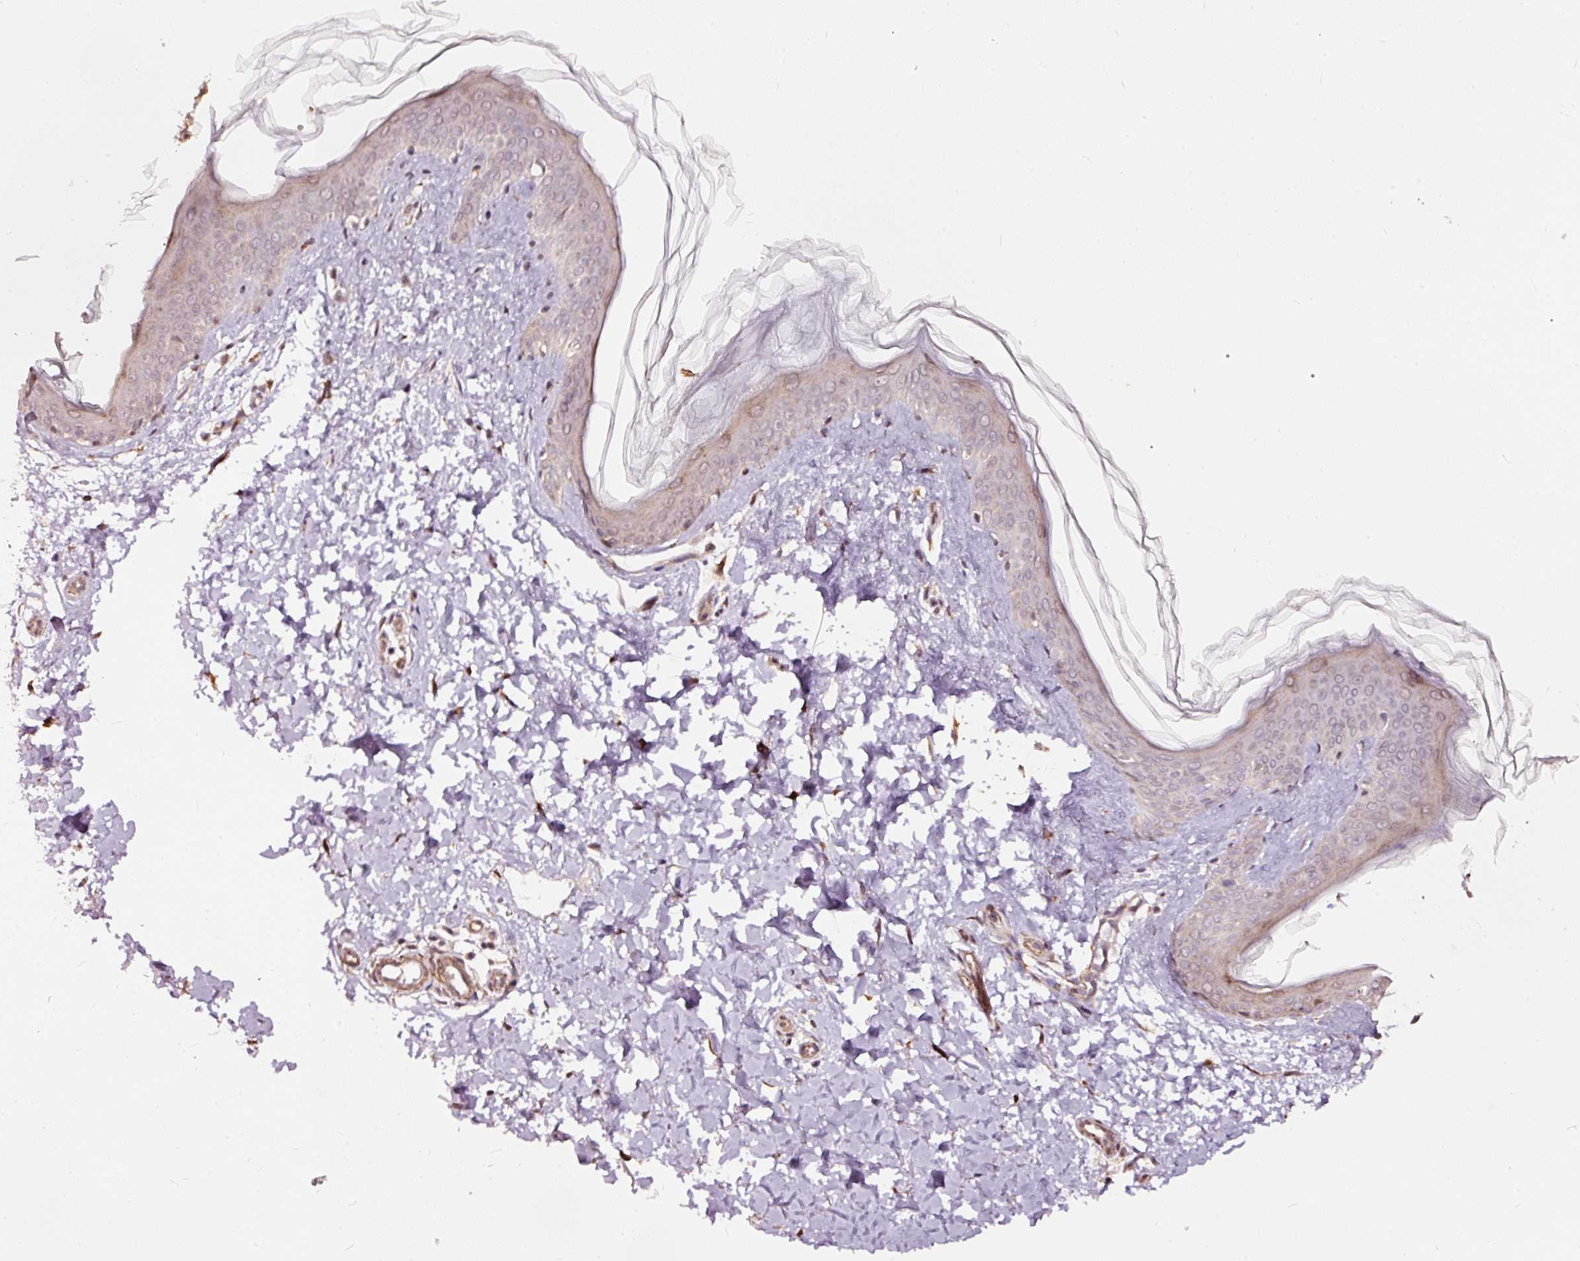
{"staining": {"intensity": "strong", "quantity": ">75%", "location": "nuclear"}, "tissue": "skin", "cell_type": "Fibroblasts", "image_type": "normal", "snomed": [{"axis": "morphology", "description": "Normal tissue, NOS"}, {"axis": "topography", "description": "Skin"}], "caption": "Brown immunohistochemical staining in benign skin displays strong nuclear positivity in about >75% of fibroblasts.", "gene": "TPM1", "patient": {"sex": "female", "age": 41}}